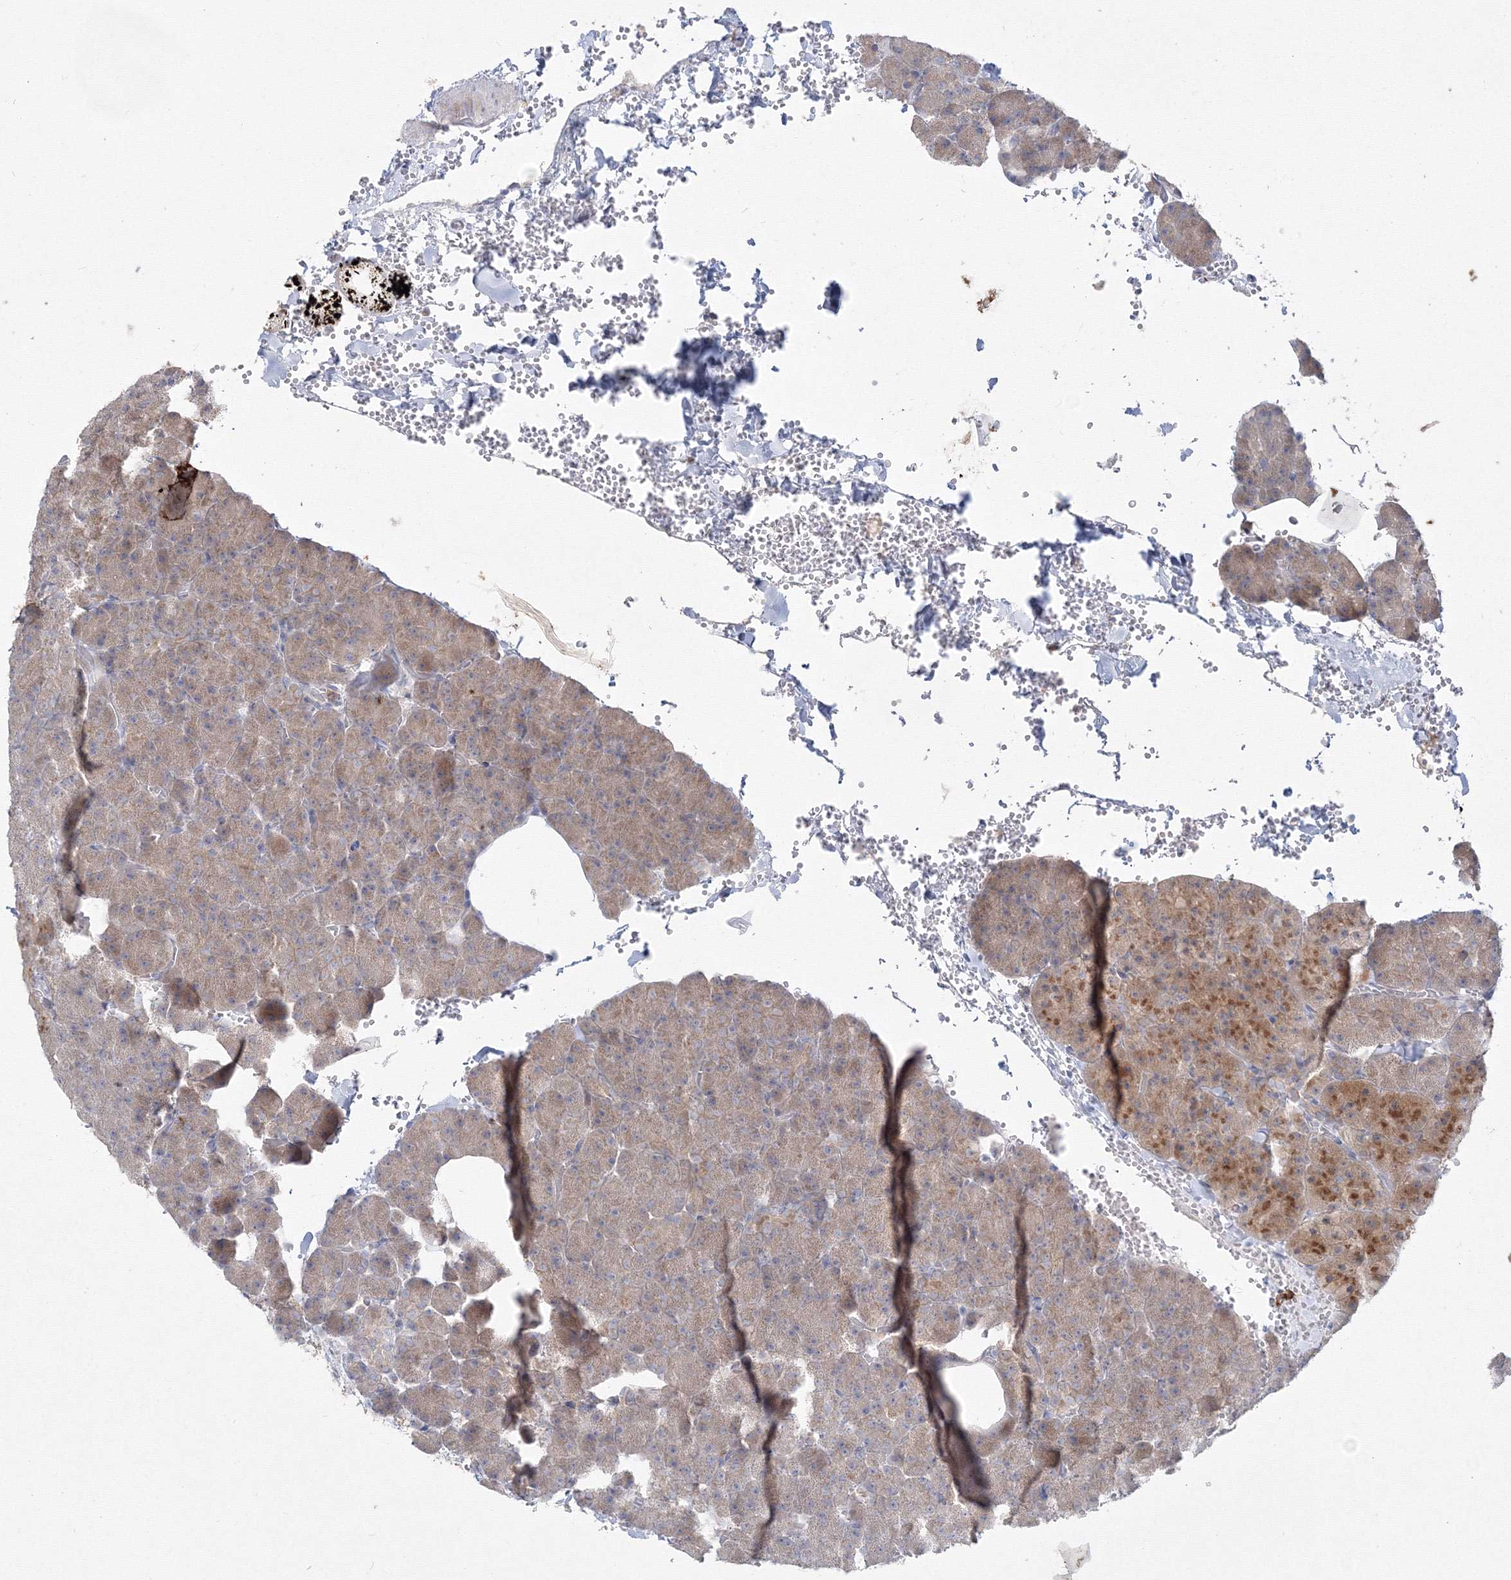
{"staining": {"intensity": "weak", "quantity": "25%-75%", "location": "cytoplasmic/membranous"}, "tissue": "pancreas", "cell_type": "Exocrine glandular cells", "image_type": "normal", "snomed": [{"axis": "morphology", "description": "Normal tissue, NOS"}, {"axis": "morphology", "description": "Carcinoid, malignant, NOS"}, {"axis": "topography", "description": "Pancreas"}], "caption": "High-magnification brightfield microscopy of normal pancreas stained with DAB (3,3'-diaminobenzidine) (brown) and counterstained with hematoxylin (blue). exocrine glandular cells exhibit weak cytoplasmic/membranous staining is seen in approximately25%-75% of cells.", "gene": "FBXL8", "patient": {"sex": "female", "age": 35}}